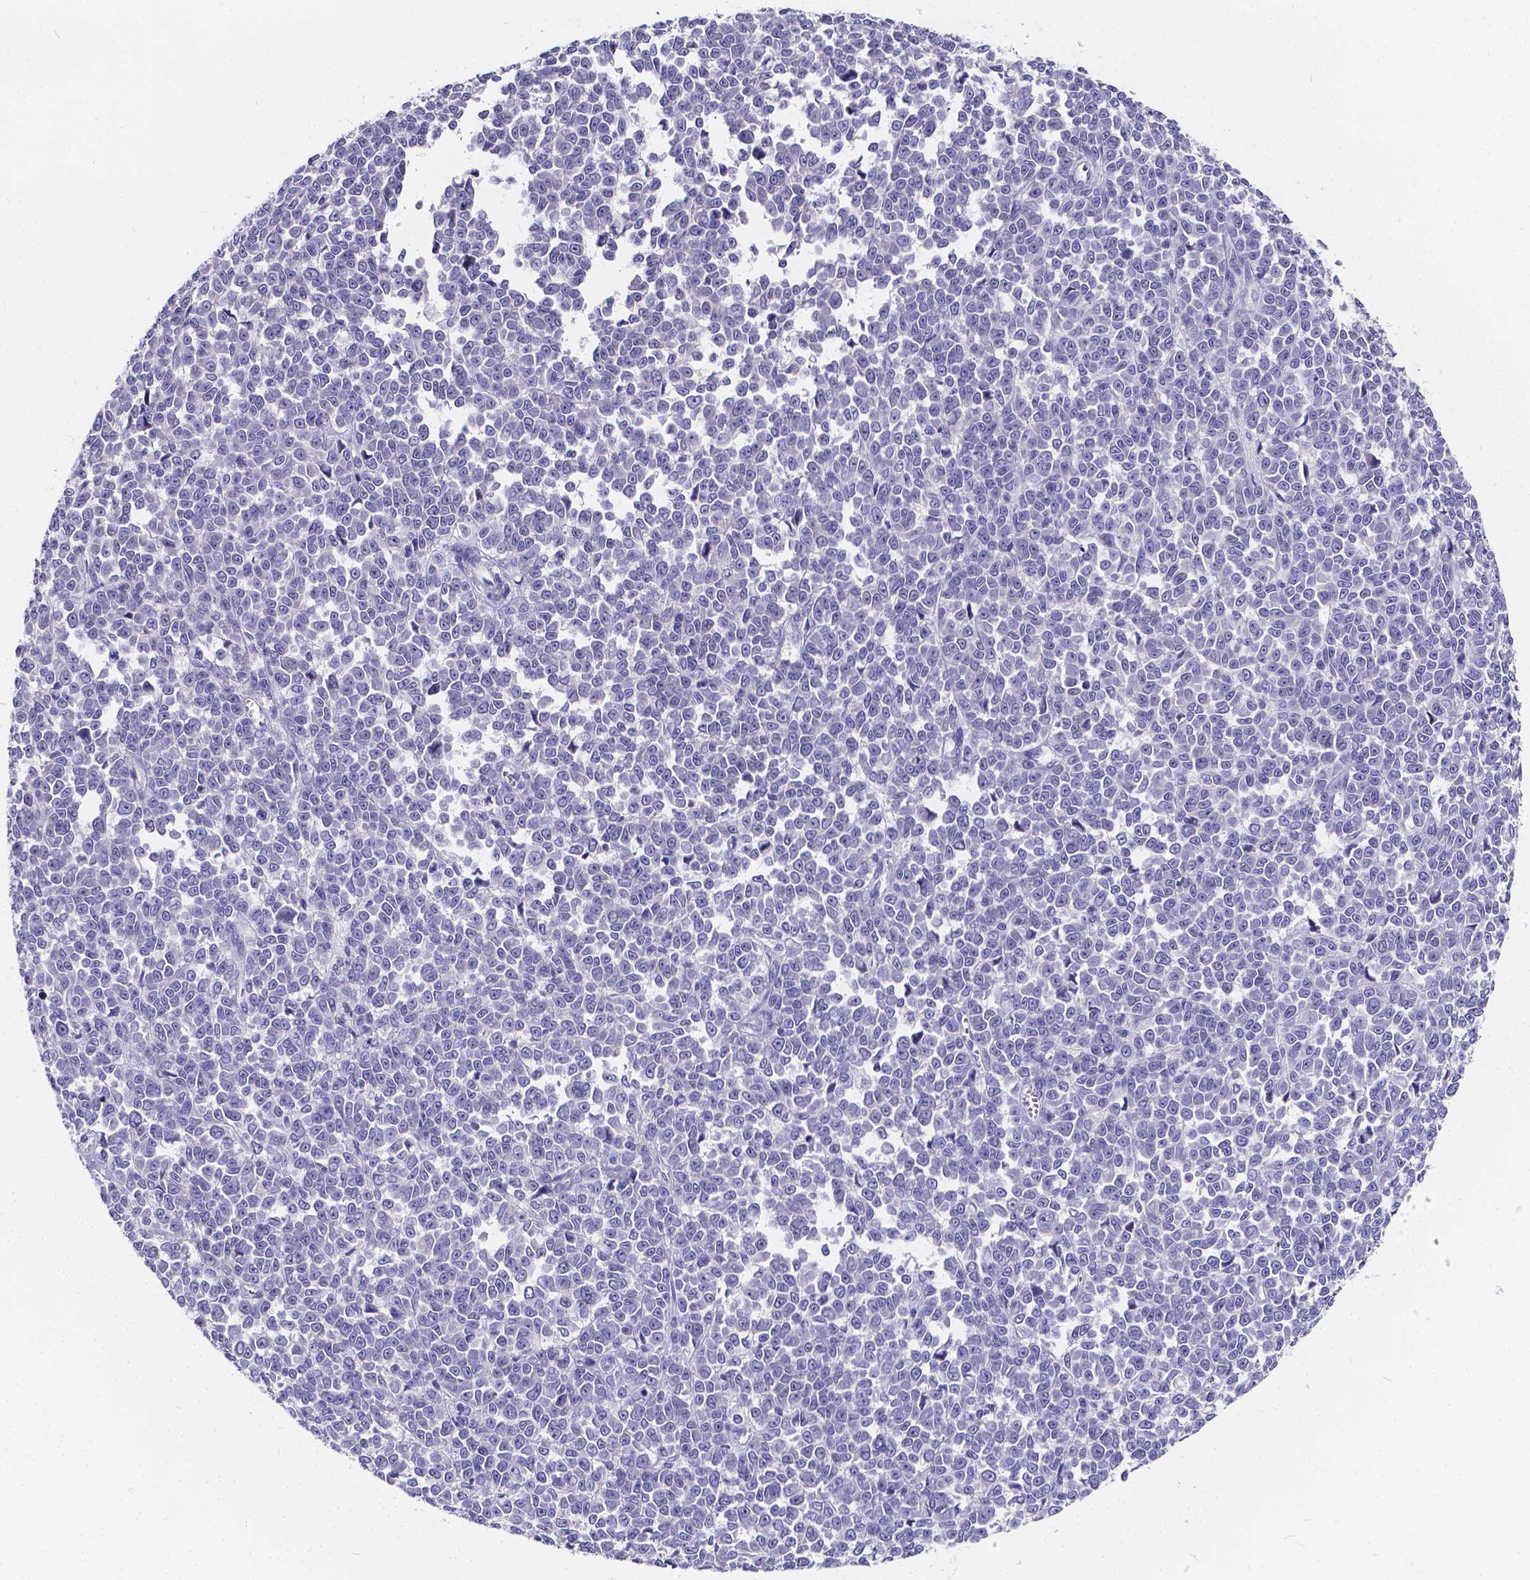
{"staining": {"intensity": "negative", "quantity": "none", "location": "none"}, "tissue": "melanoma", "cell_type": "Tumor cells", "image_type": "cancer", "snomed": [{"axis": "morphology", "description": "Malignant melanoma, NOS"}, {"axis": "topography", "description": "Skin"}], "caption": "IHC micrograph of neoplastic tissue: human melanoma stained with DAB exhibits no significant protein expression in tumor cells. The staining is performed using DAB brown chromogen with nuclei counter-stained in using hematoxylin.", "gene": "SPEF2", "patient": {"sex": "female", "age": 95}}